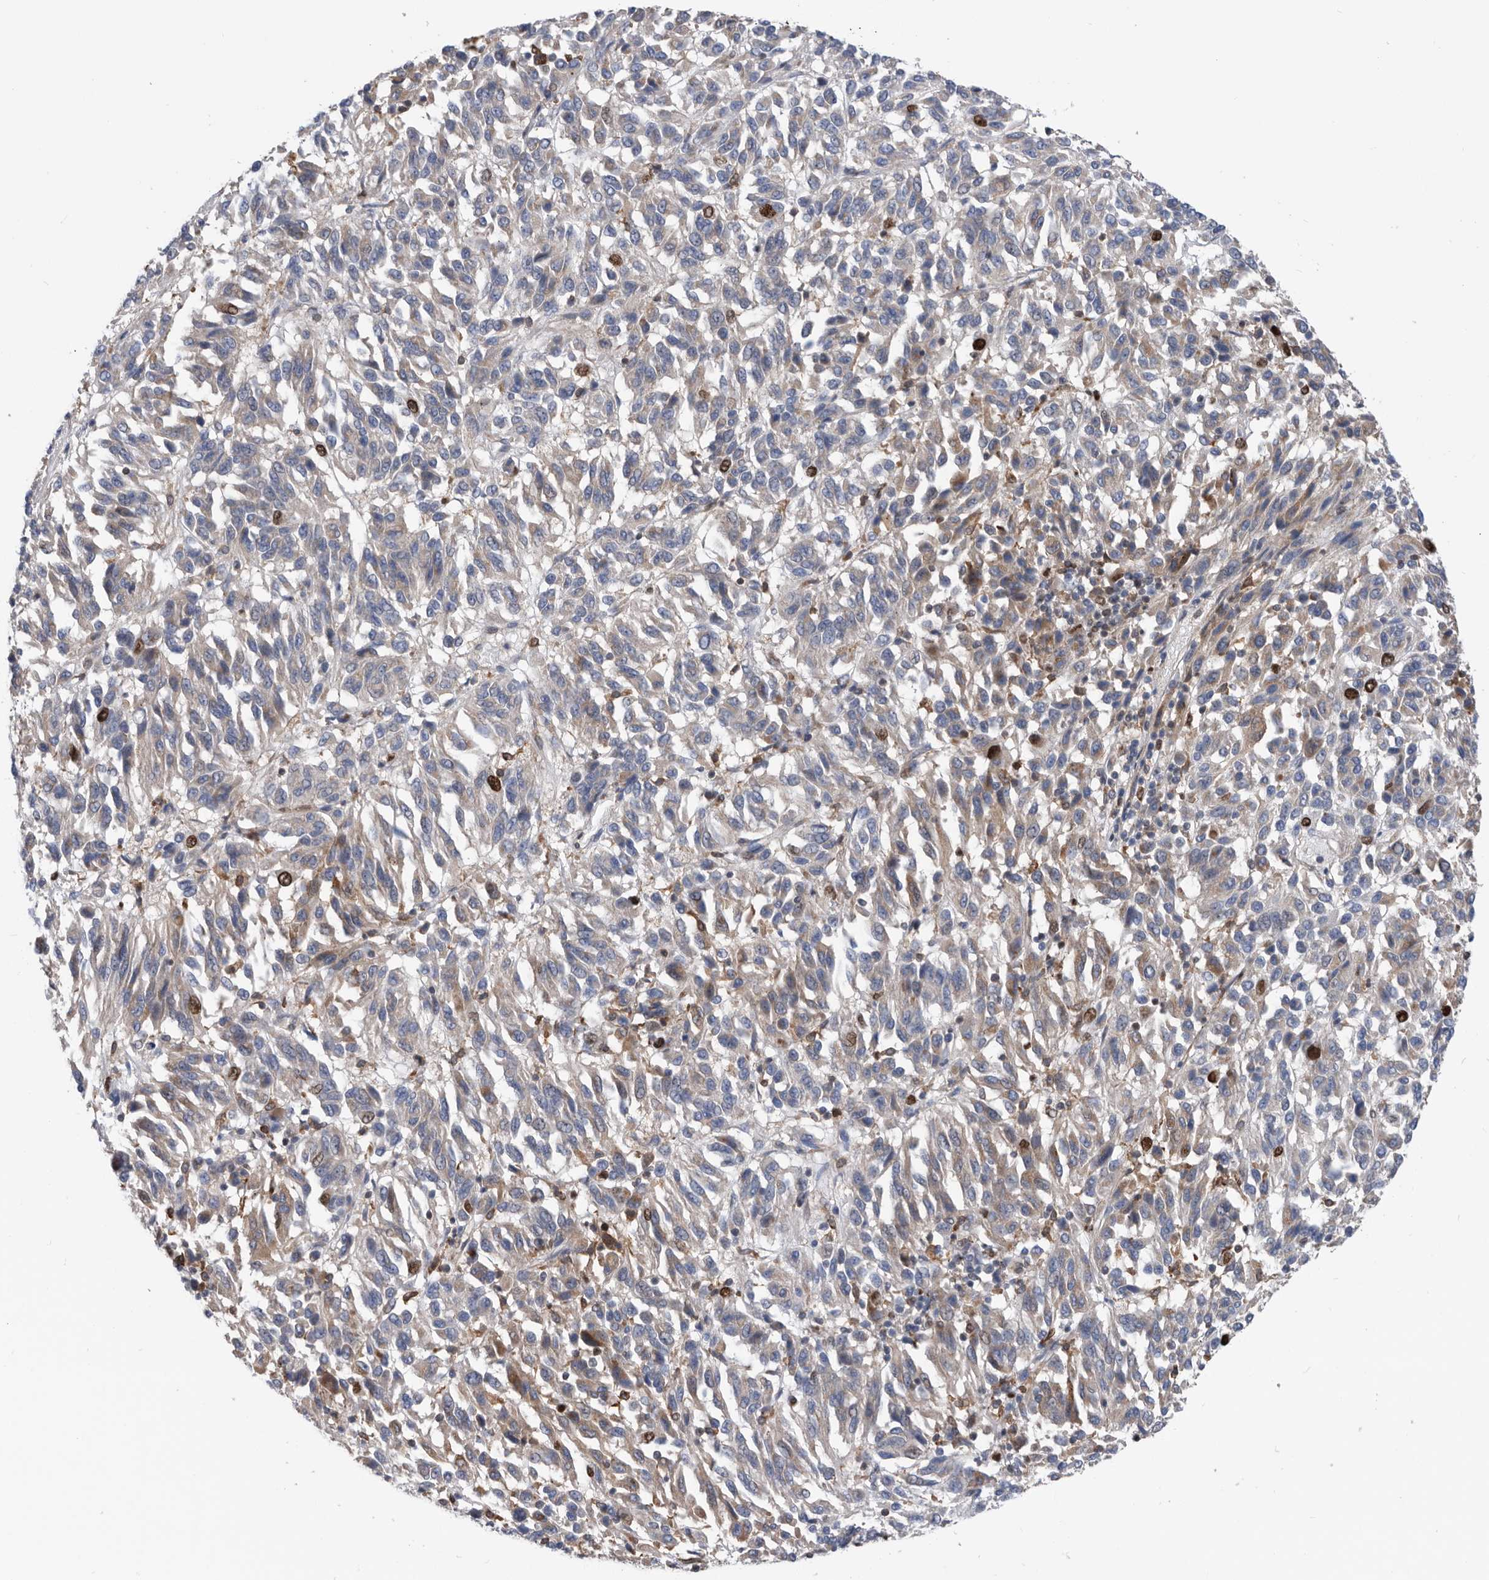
{"staining": {"intensity": "weak", "quantity": "25%-75%", "location": "cytoplasmic/membranous"}, "tissue": "melanoma", "cell_type": "Tumor cells", "image_type": "cancer", "snomed": [{"axis": "morphology", "description": "Malignant melanoma, Metastatic site"}, {"axis": "topography", "description": "Lung"}], "caption": "Immunohistochemistry (IHC) micrograph of melanoma stained for a protein (brown), which shows low levels of weak cytoplasmic/membranous staining in approximately 25%-75% of tumor cells.", "gene": "ATAD2", "patient": {"sex": "male", "age": 64}}